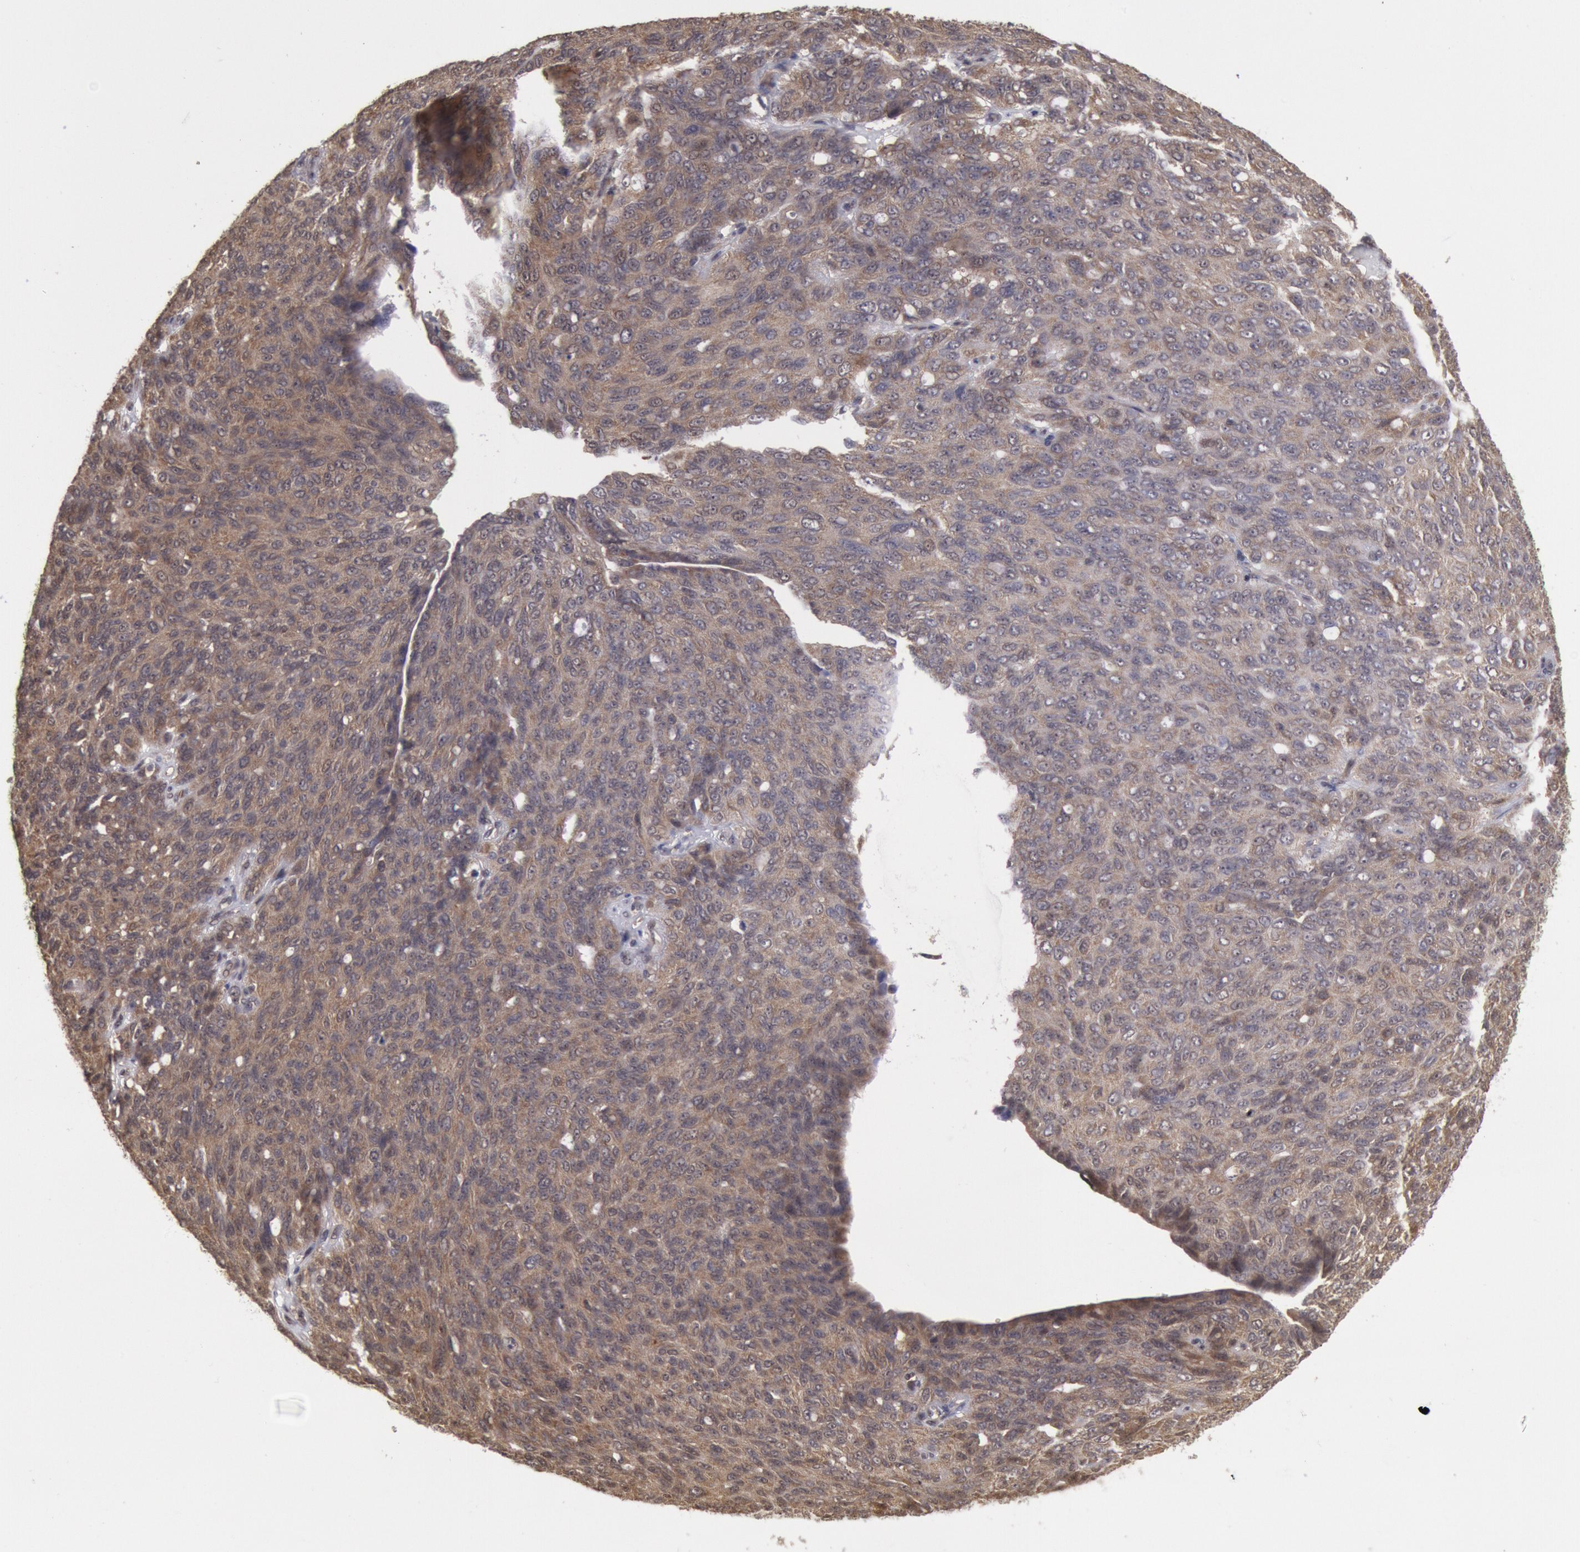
{"staining": {"intensity": "moderate", "quantity": ">75%", "location": "cytoplasmic/membranous"}, "tissue": "ovarian cancer", "cell_type": "Tumor cells", "image_type": "cancer", "snomed": [{"axis": "morphology", "description": "Carcinoma, endometroid"}, {"axis": "topography", "description": "Ovary"}], "caption": "This histopathology image demonstrates IHC staining of human ovarian endometroid carcinoma, with medium moderate cytoplasmic/membranous expression in about >75% of tumor cells.", "gene": "STX17", "patient": {"sex": "female", "age": 60}}